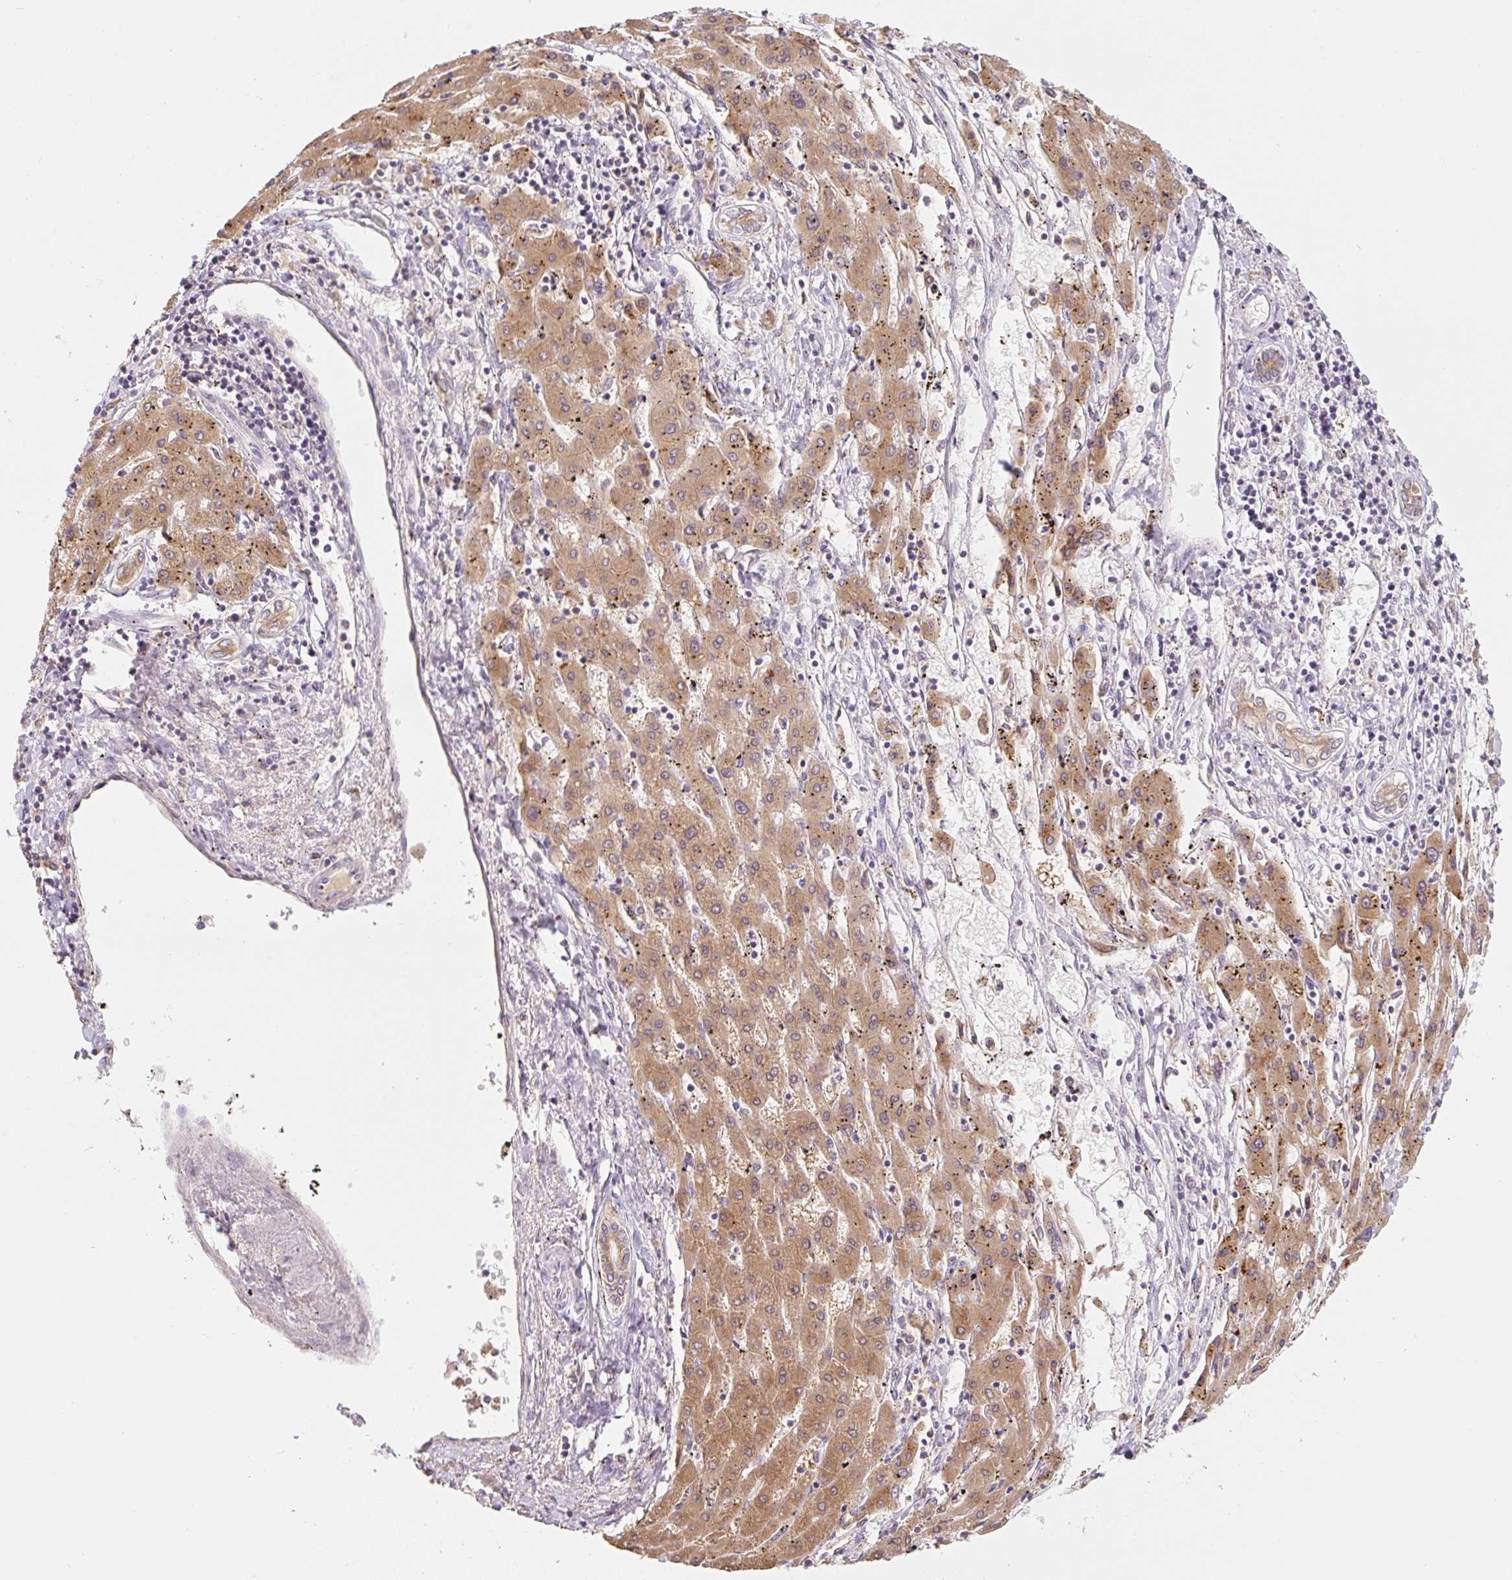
{"staining": {"intensity": "moderate", "quantity": ">75%", "location": "cytoplasmic/membranous"}, "tissue": "liver cancer", "cell_type": "Tumor cells", "image_type": "cancer", "snomed": [{"axis": "morphology", "description": "Carcinoma, Hepatocellular, NOS"}, {"axis": "topography", "description": "Liver"}], "caption": "An image of liver cancer stained for a protein shows moderate cytoplasmic/membranous brown staining in tumor cells.", "gene": "MIA2", "patient": {"sex": "male", "age": 72}}